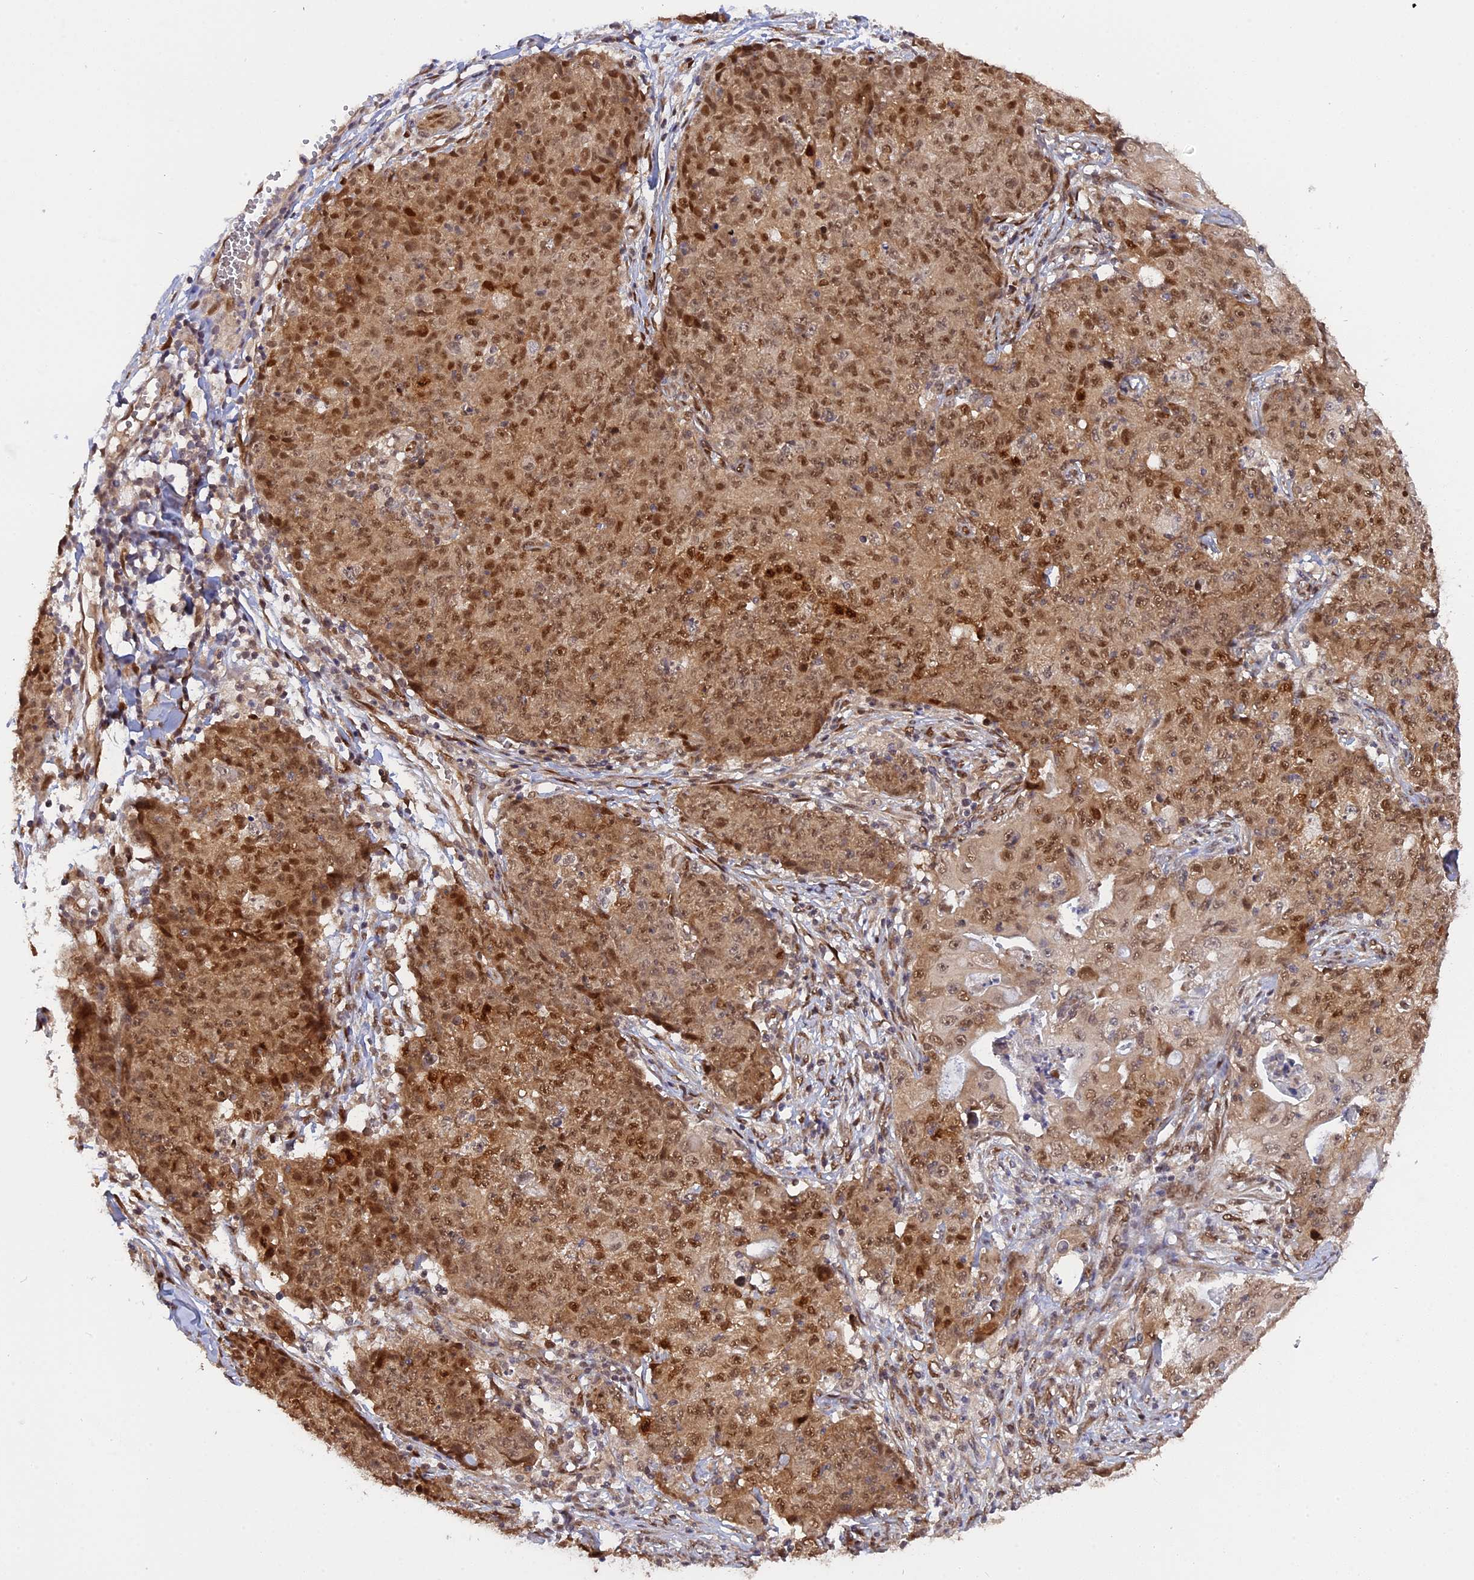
{"staining": {"intensity": "moderate", "quantity": ">75%", "location": "cytoplasmic/membranous,nuclear"}, "tissue": "ovarian cancer", "cell_type": "Tumor cells", "image_type": "cancer", "snomed": [{"axis": "morphology", "description": "Carcinoma, endometroid"}, {"axis": "topography", "description": "Ovary"}], "caption": "Protein staining demonstrates moderate cytoplasmic/membranous and nuclear staining in about >75% of tumor cells in ovarian cancer (endometroid carcinoma). (Brightfield microscopy of DAB IHC at high magnification).", "gene": "ZNF428", "patient": {"sex": "female", "age": 42}}